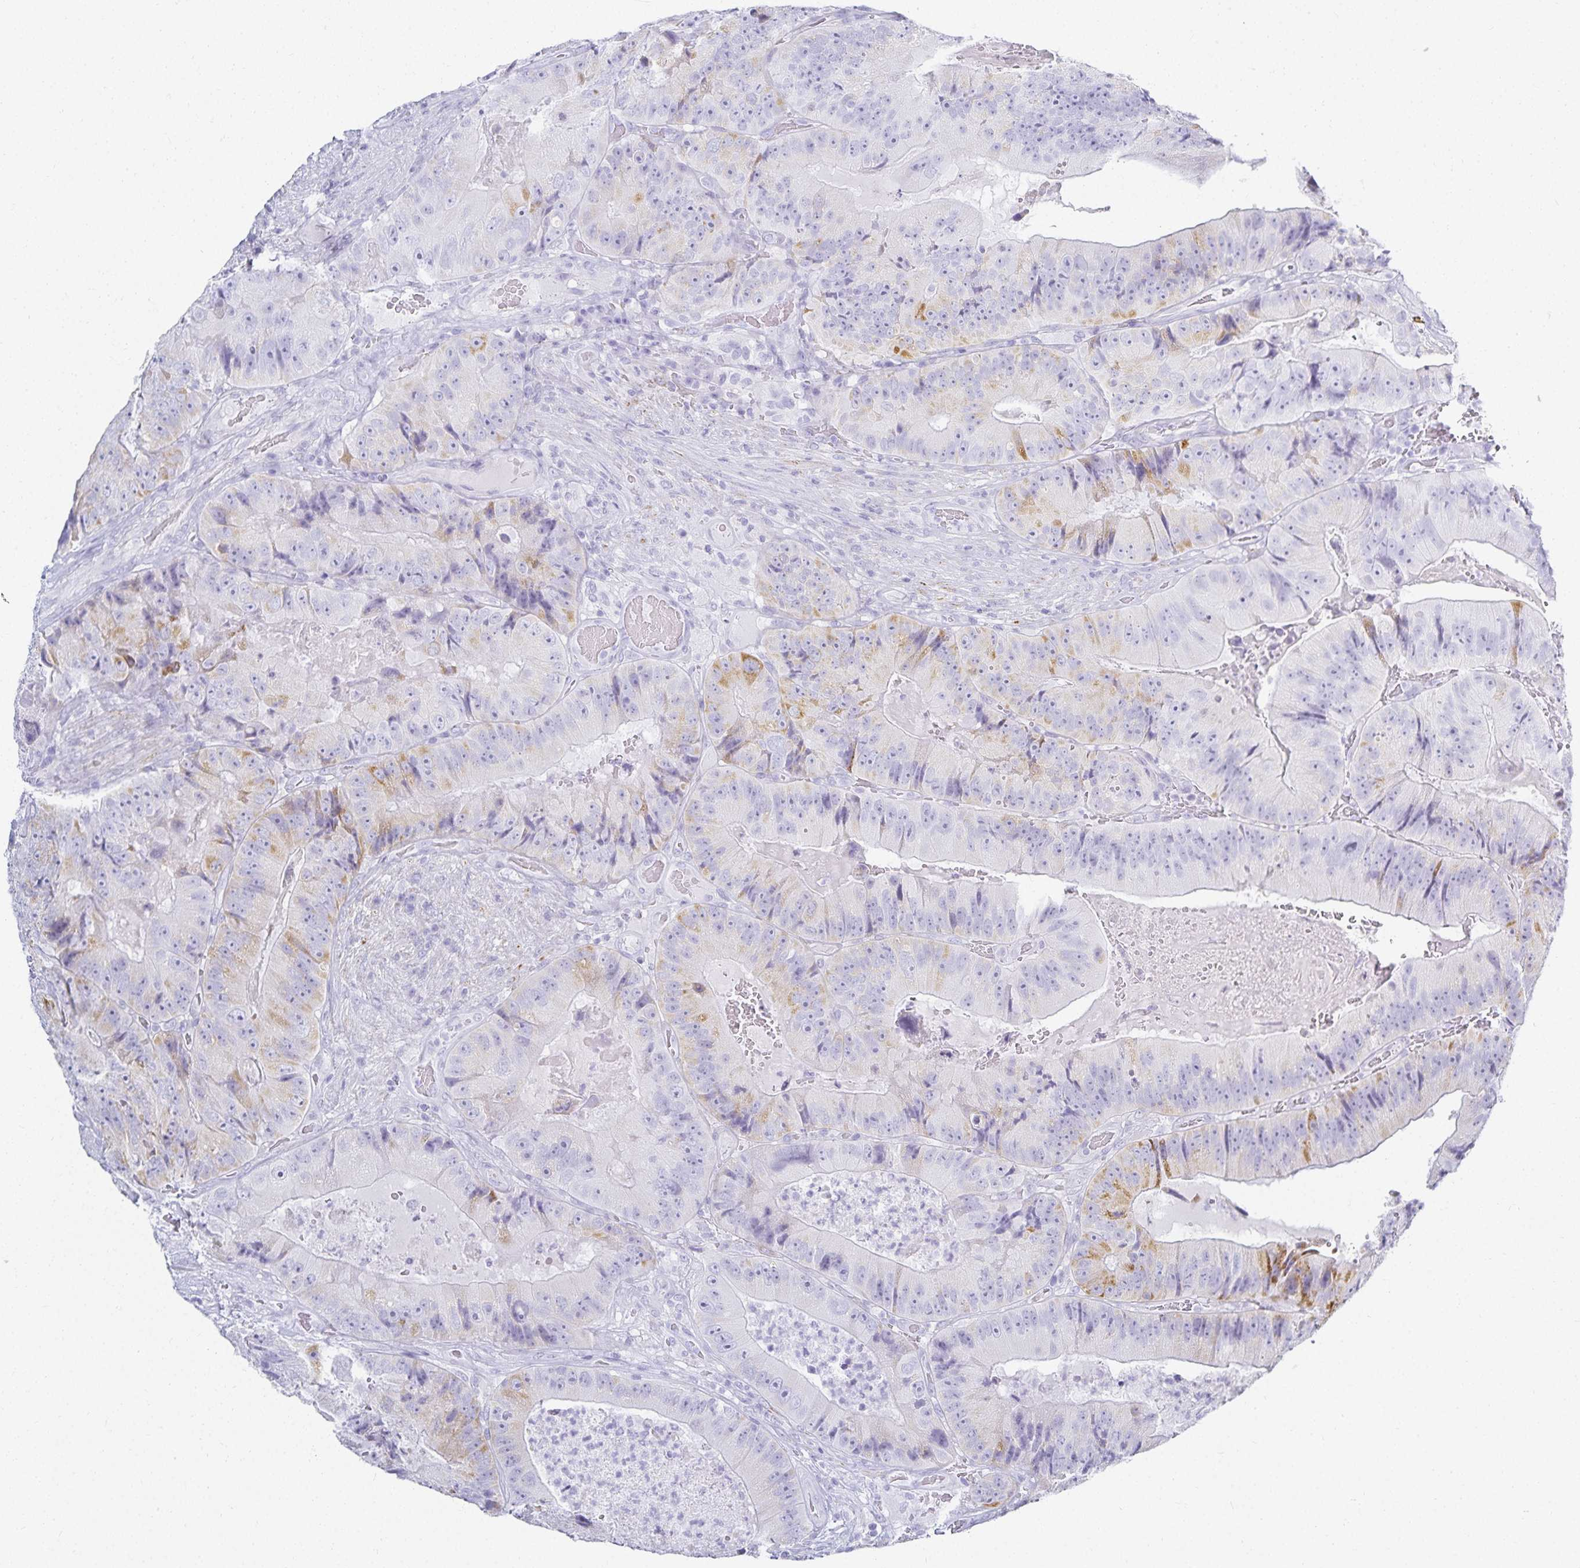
{"staining": {"intensity": "moderate", "quantity": "25%-75%", "location": "cytoplasmic/membranous"}, "tissue": "colorectal cancer", "cell_type": "Tumor cells", "image_type": "cancer", "snomed": [{"axis": "morphology", "description": "Adenocarcinoma, NOS"}, {"axis": "topography", "description": "Colon"}], "caption": "Moderate cytoplasmic/membranous positivity for a protein is appreciated in approximately 25%-75% of tumor cells of colorectal adenocarcinoma using IHC.", "gene": "GP2", "patient": {"sex": "female", "age": 86}}